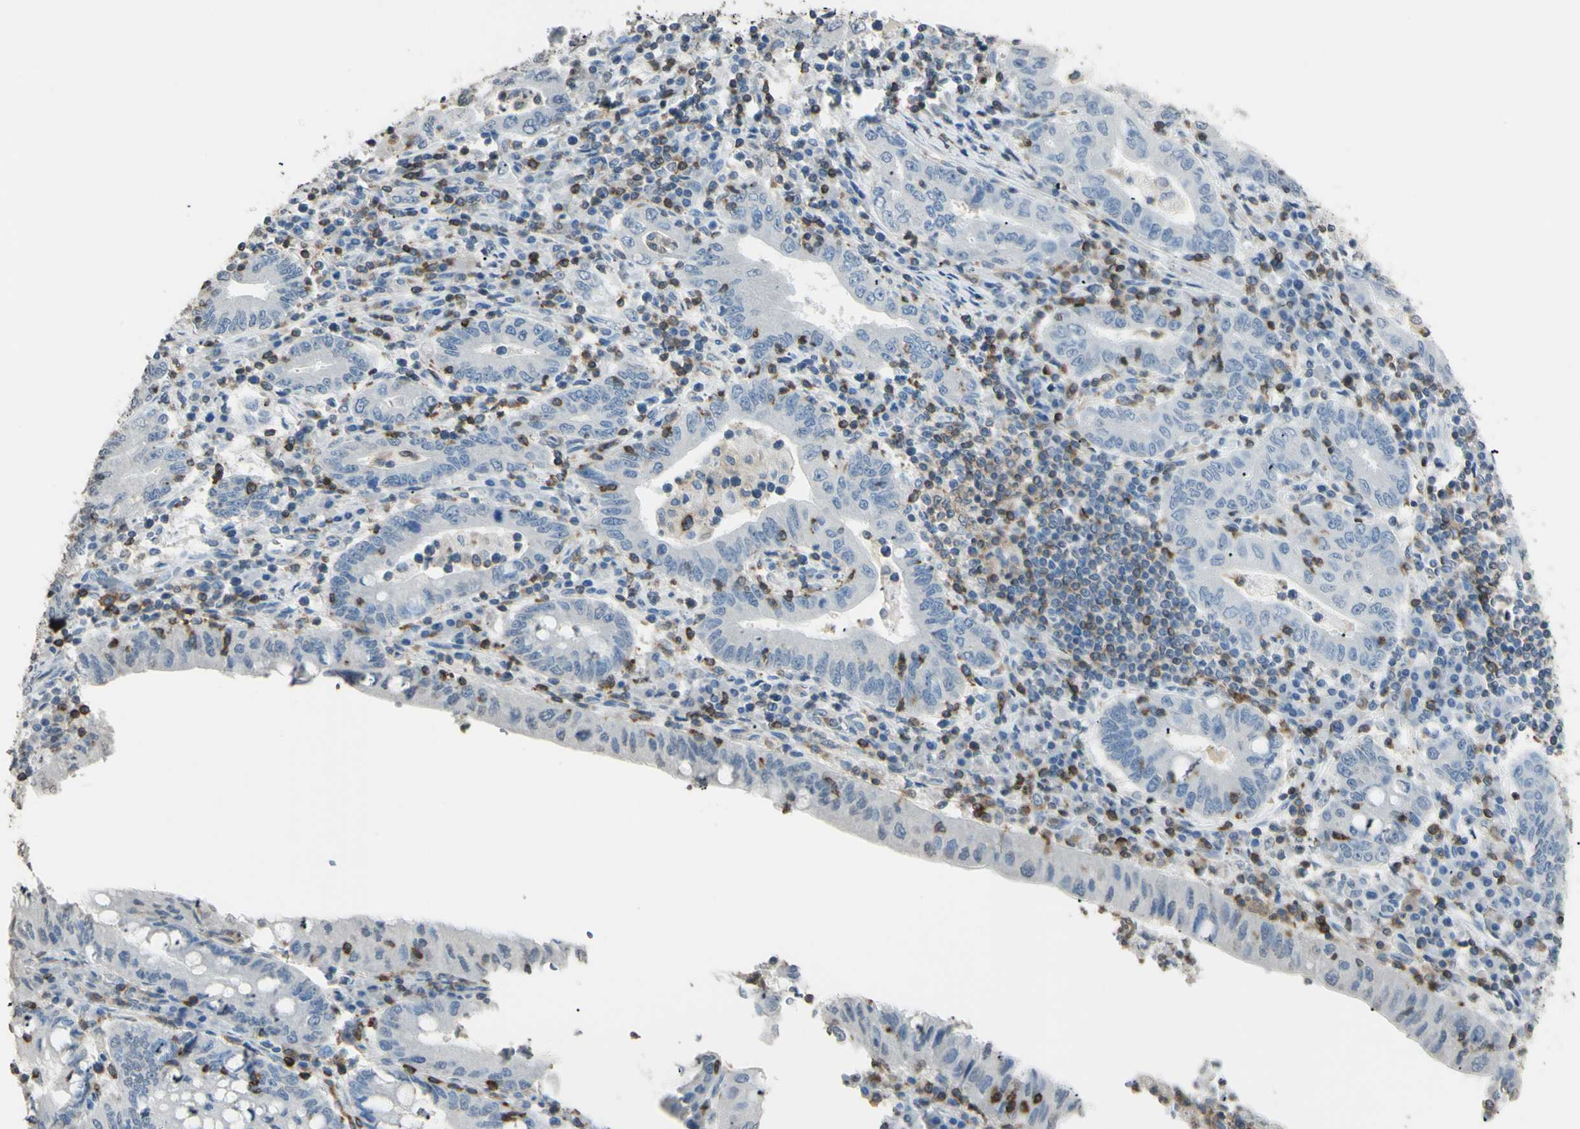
{"staining": {"intensity": "negative", "quantity": "none", "location": "none"}, "tissue": "stomach cancer", "cell_type": "Tumor cells", "image_type": "cancer", "snomed": [{"axis": "morphology", "description": "Normal tissue, NOS"}, {"axis": "morphology", "description": "Adenocarcinoma, NOS"}, {"axis": "topography", "description": "Esophagus"}, {"axis": "topography", "description": "Stomach, upper"}, {"axis": "topography", "description": "Peripheral nerve tissue"}], "caption": "The histopathology image demonstrates no staining of tumor cells in adenocarcinoma (stomach).", "gene": "PSTPIP1", "patient": {"sex": "male", "age": 62}}